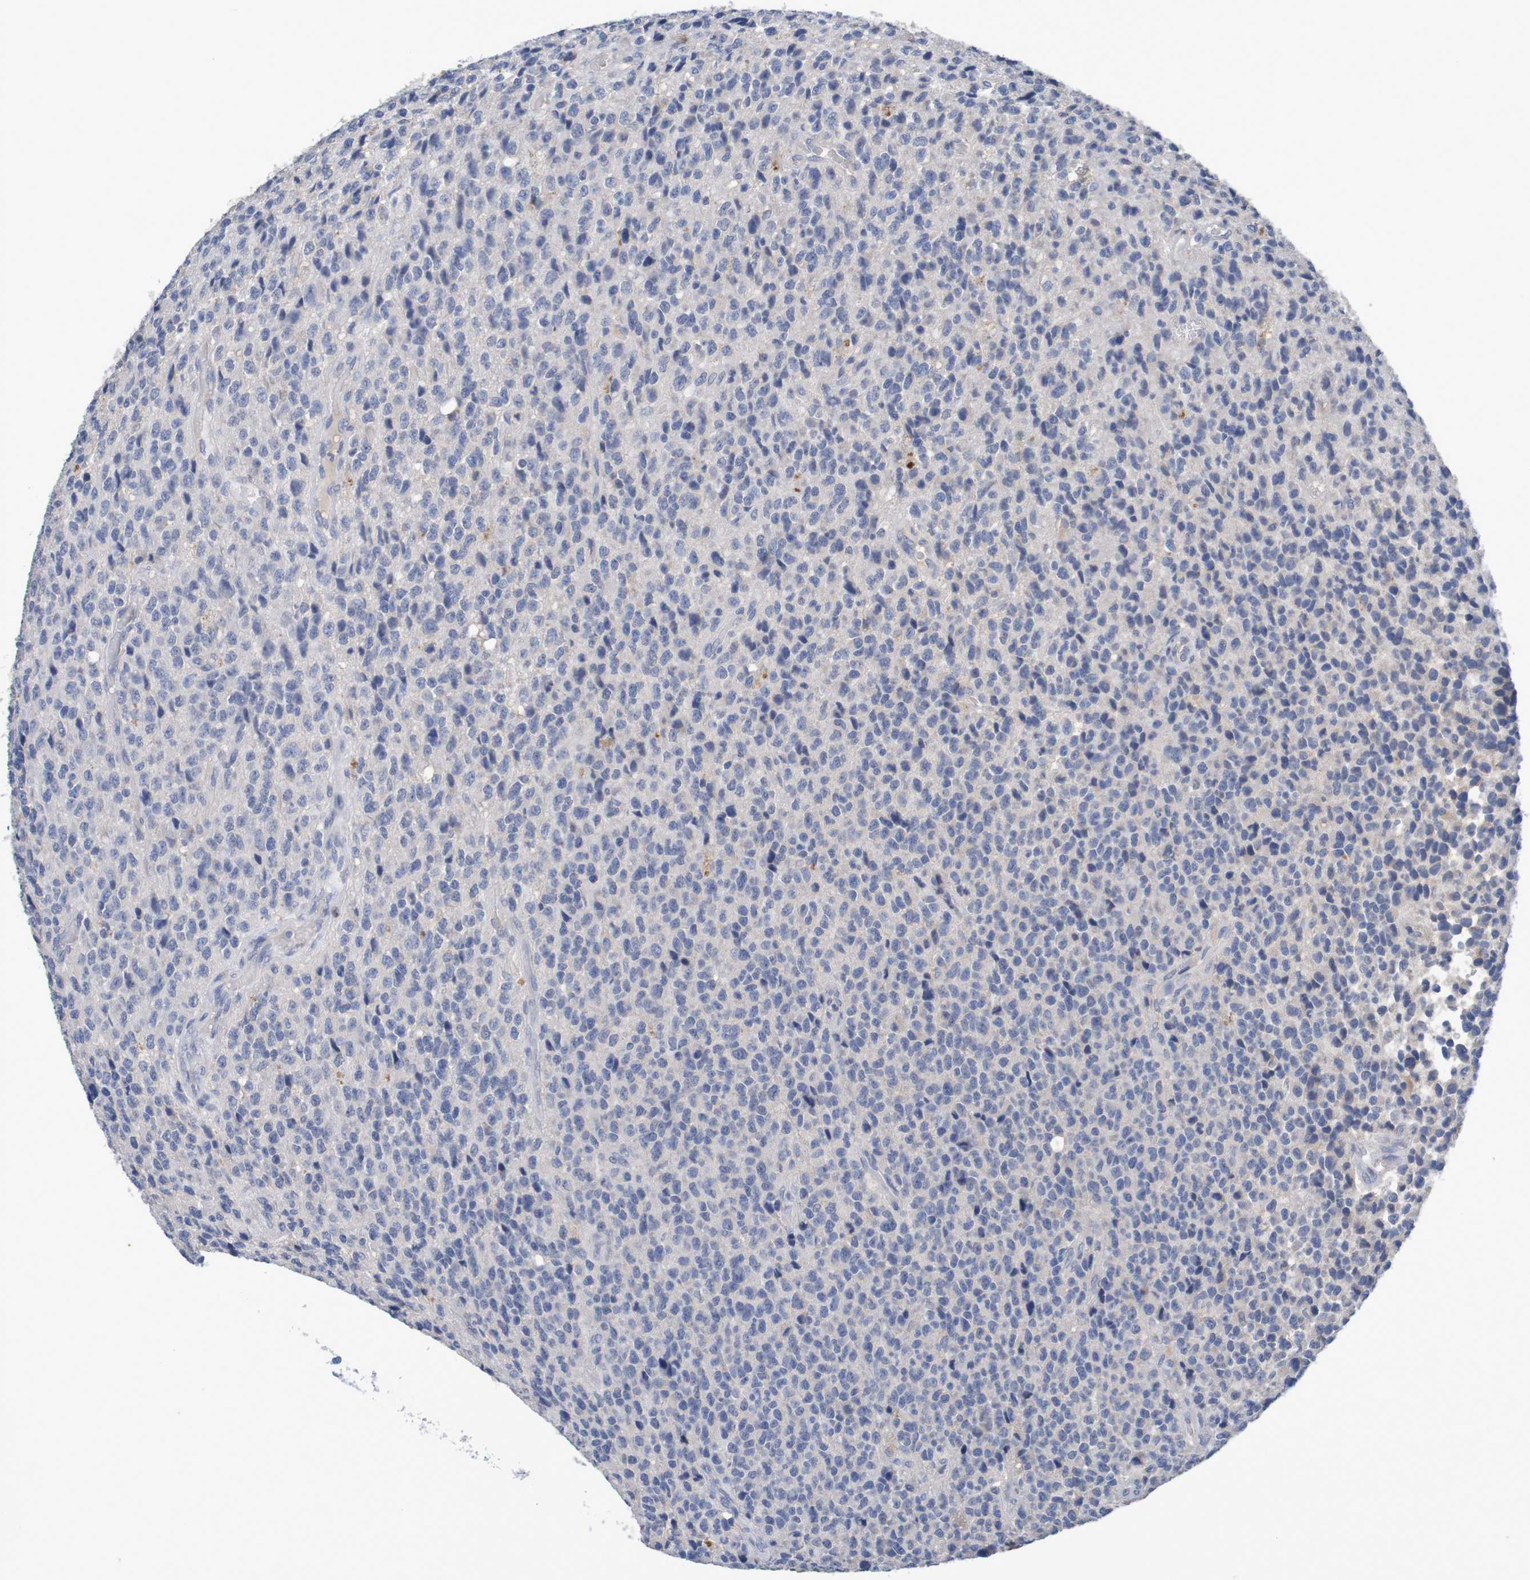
{"staining": {"intensity": "moderate", "quantity": "<25%", "location": "cytoplasmic/membranous"}, "tissue": "glioma", "cell_type": "Tumor cells", "image_type": "cancer", "snomed": [{"axis": "morphology", "description": "Glioma, malignant, High grade"}, {"axis": "topography", "description": "pancreas cauda"}], "caption": "Immunohistochemical staining of human glioma exhibits moderate cytoplasmic/membranous protein positivity in approximately <25% of tumor cells.", "gene": "LTA", "patient": {"sex": "male", "age": 60}}